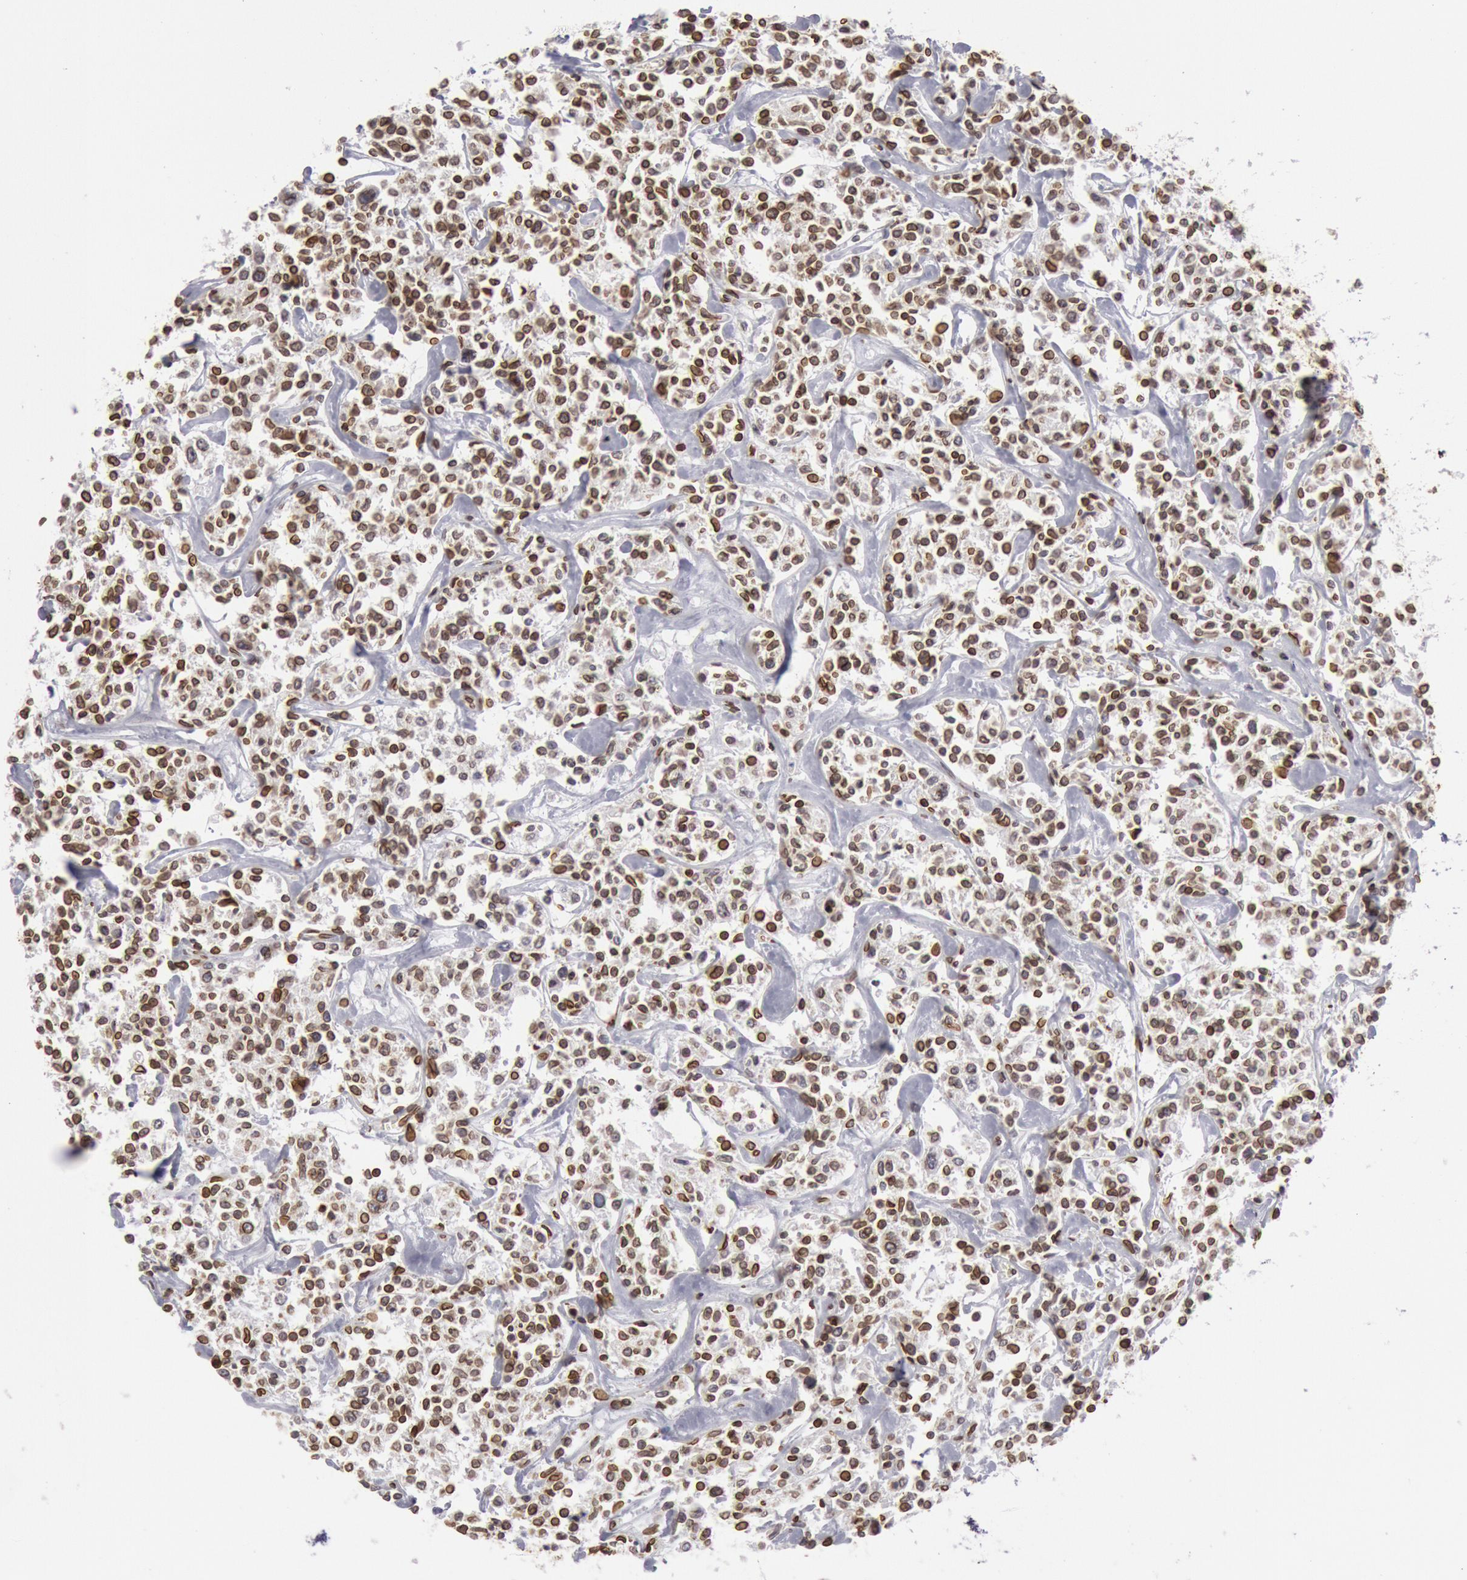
{"staining": {"intensity": "moderate", "quantity": ">75%", "location": "cytoplasmic/membranous,nuclear"}, "tissue": "lymphoma", "cell_type": "Tumor cells", "image_type": "cancer", "snomed": [{"axis": "morphology", "description": "Malignant lymphoma, non-Hodgkin's type, Low grade"}, {"axis": "topography", "description": "Small intestine"}], "caption": "IHC micrograph of human low-grade malignant lymphoma, non-Hodgkin's type stained for a protein (brown), which displays medium levels of moderate cytoplasmic/membranous and nuclear staining in approximately >75% of tumor cells.", "gene": "SUN2", "patient": {"sex": "female", "age": 59}}